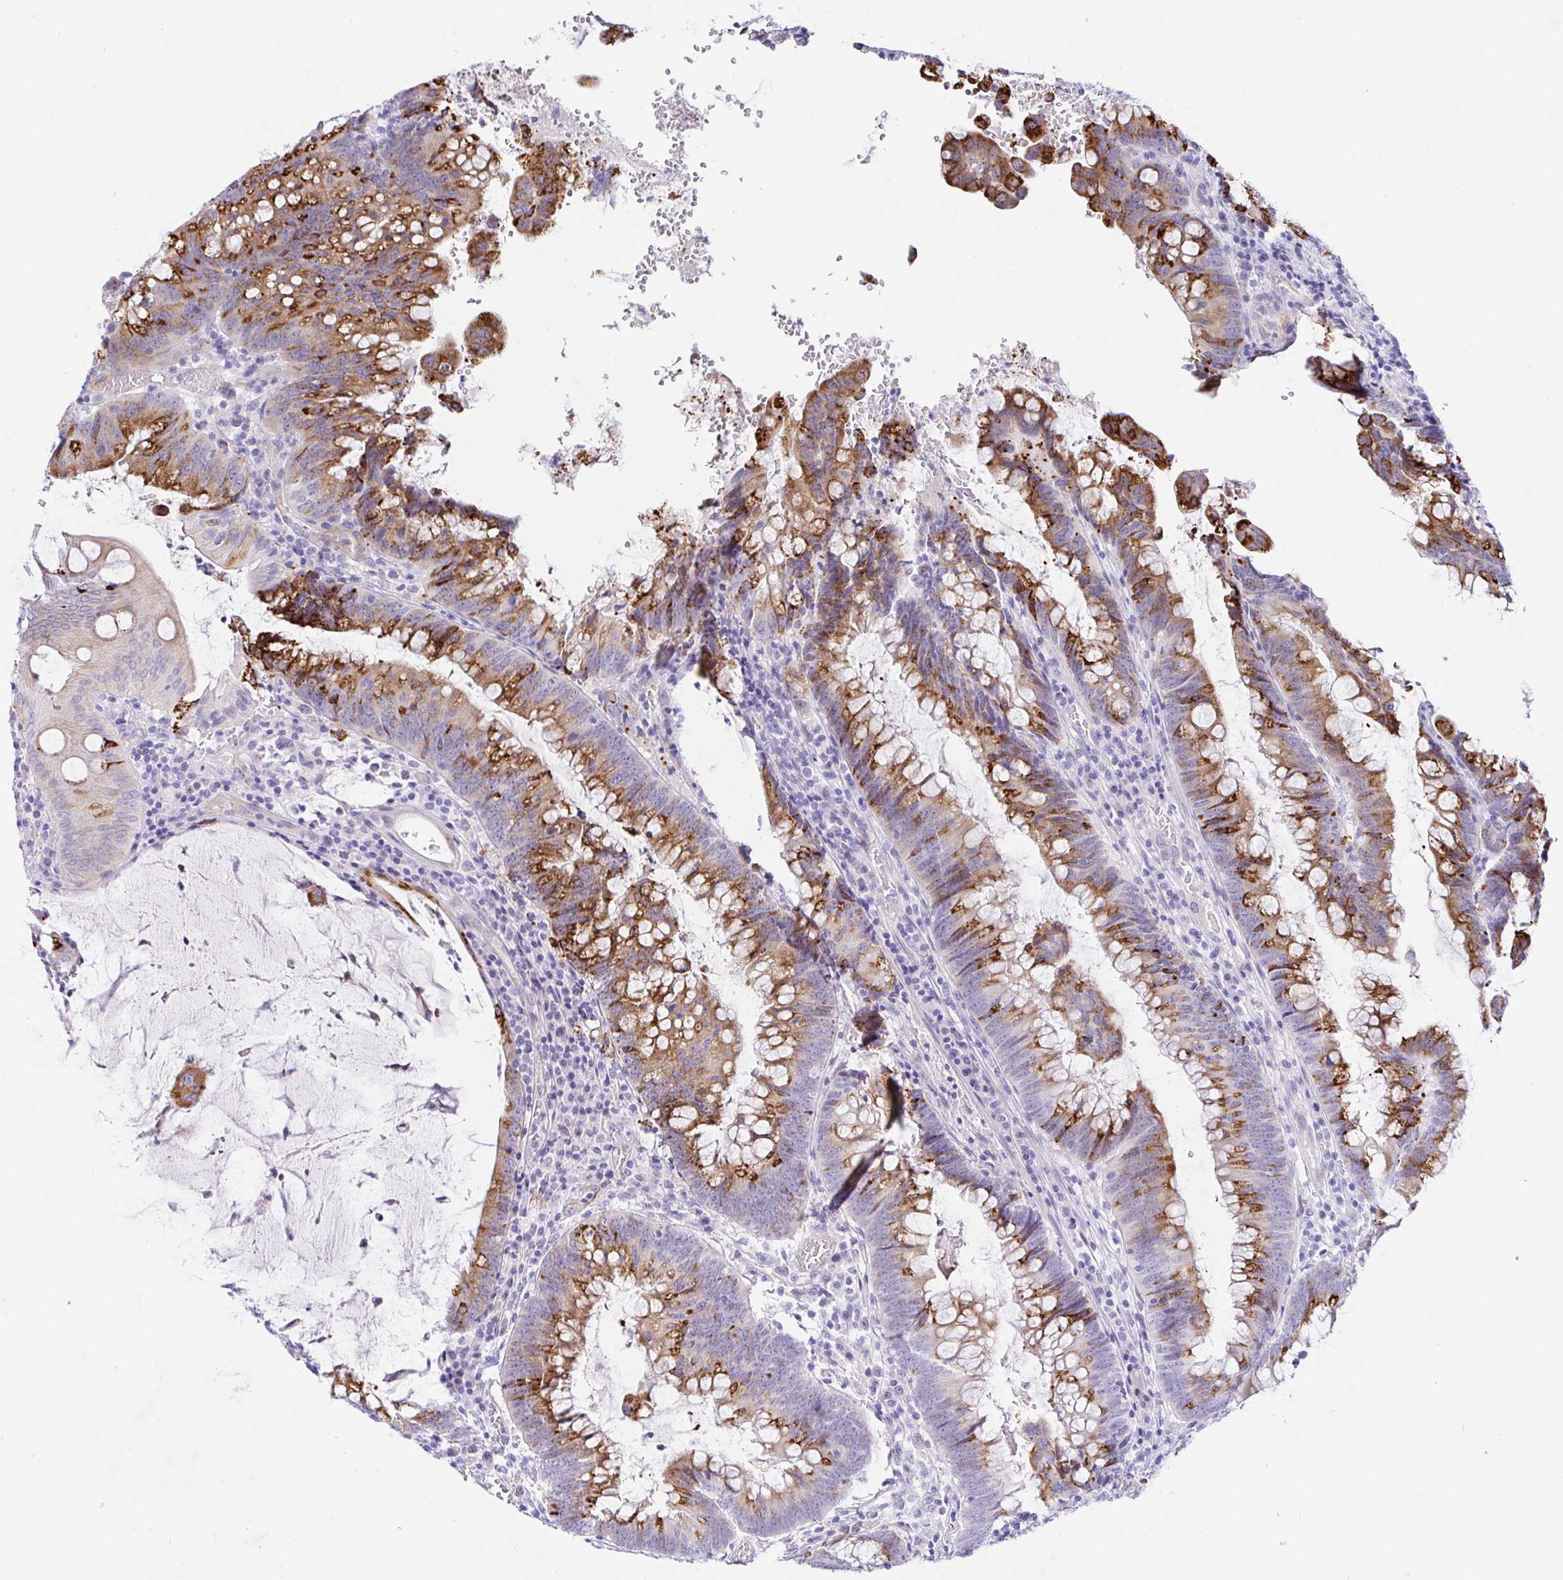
{"staining": {"intensity": "moderate", "quantity": ">75%", "location": "cytoplasmic/membranous"}, "tissue": "colorectal cancer", "cell_type": "Tumor cells", "image_type": "cancer", "snomed": [{"axis": "morphology", "description": "Adenocarcinoma, NOS"}, {"axis": "topography", "description": "Colon"}], "caption": "A brown stain labels moderate cytoplasmic/membranous positivity of a protein in human colorectal cancer tumor cells. (DAB (3,3'-diaminobenzidine) IHC, brown staining for protein, blue staining for nuclei).", "gene": "PINLYP", "patient": {"sex": "male", "age": 62}}